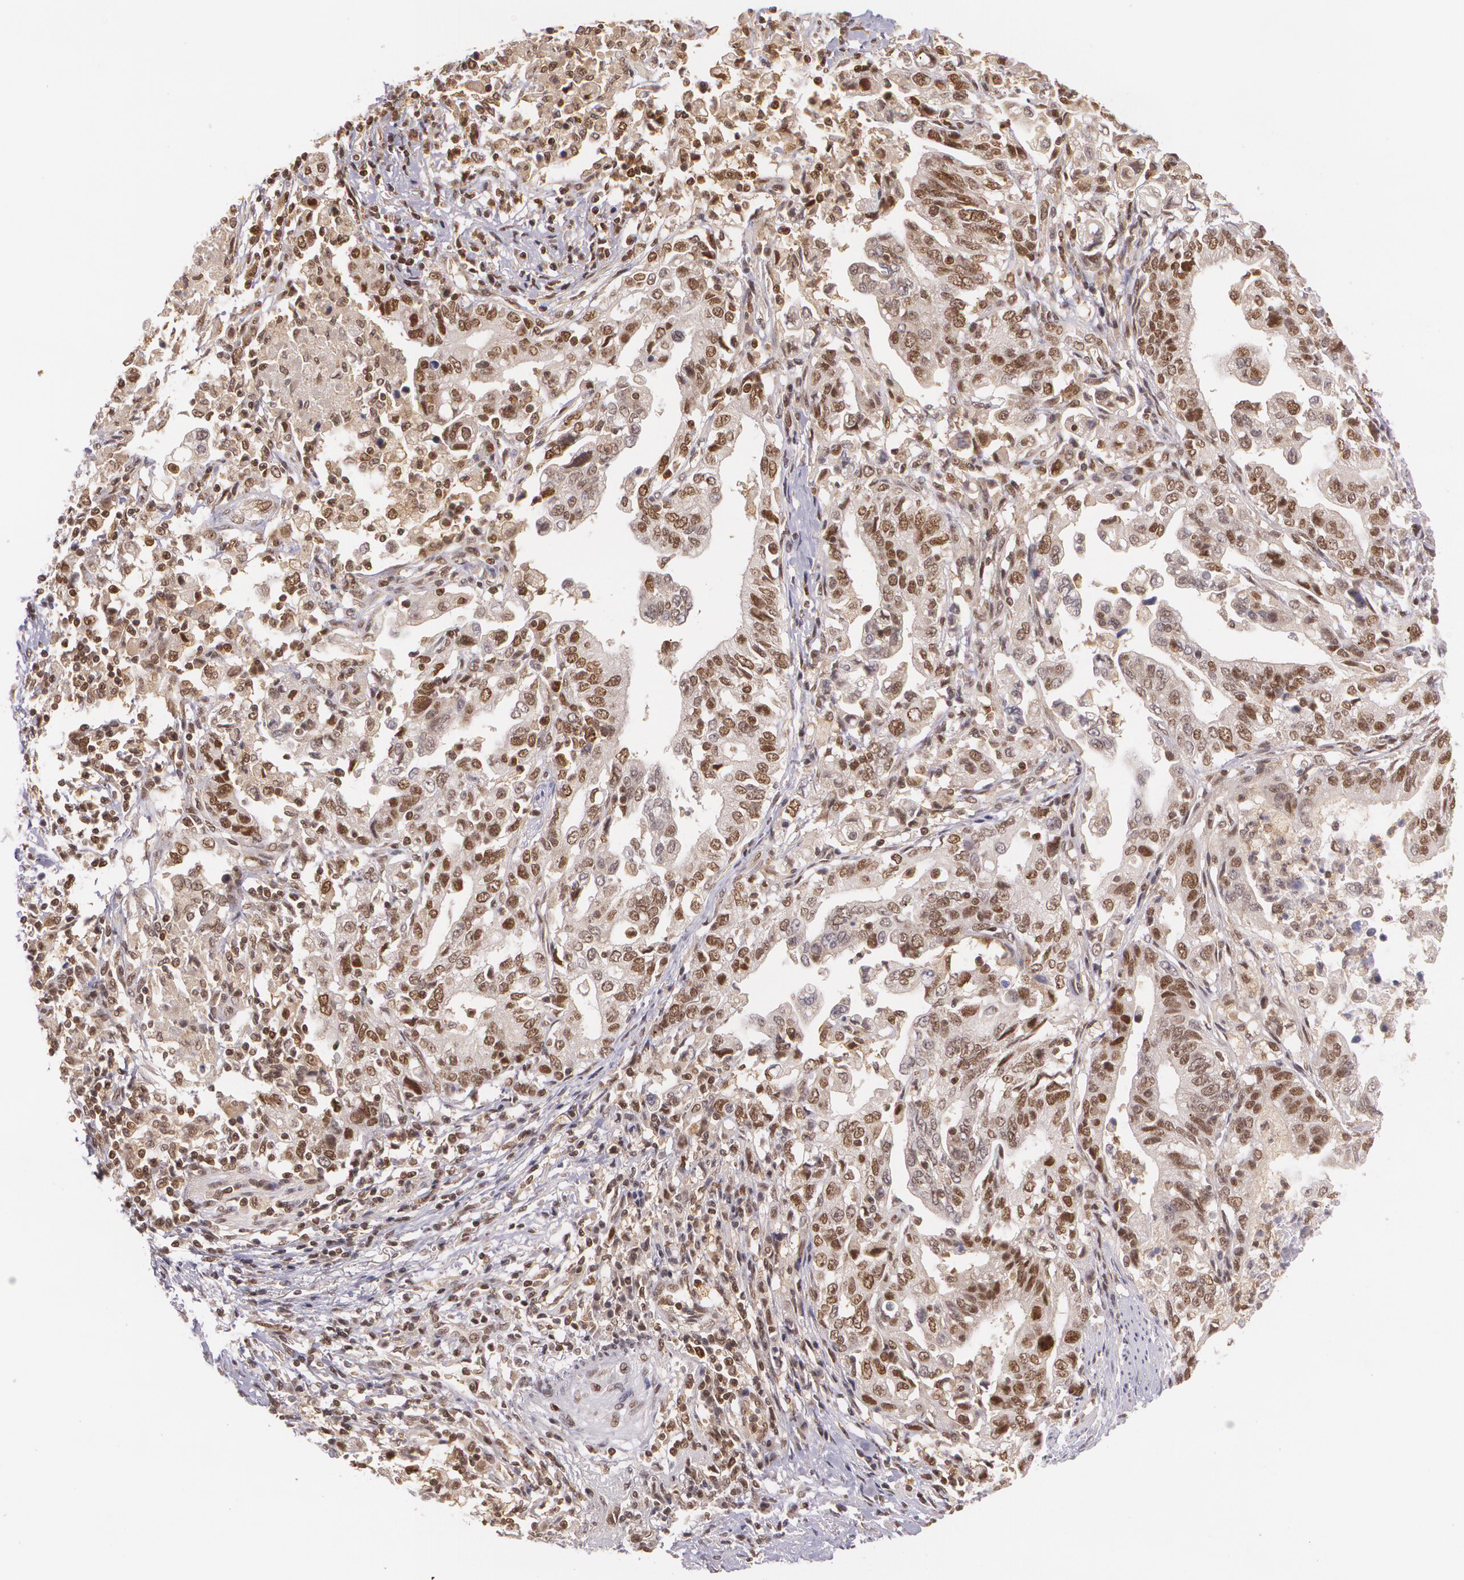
{"staining": {"intensity": "moderate", "quantity": "25%-75%", "location": "nuclear"}, "tissue": "stomach cancer", "cell_type": "Tumor cells", "image_type": "cancer", "snomed": [{"axis": "morphology", "description": "Adenocarcinoma, NOS"}, {"axis": "topography", "description": "Stomach, upper"}], "caption": "The histopathology image displays a brown stain indicating the presence of a protein in the nuclear of tumor cells in adenocarcinoma (stomach).", "gene": "CUL2", "patient": {"sex": "female", "age": 50}}